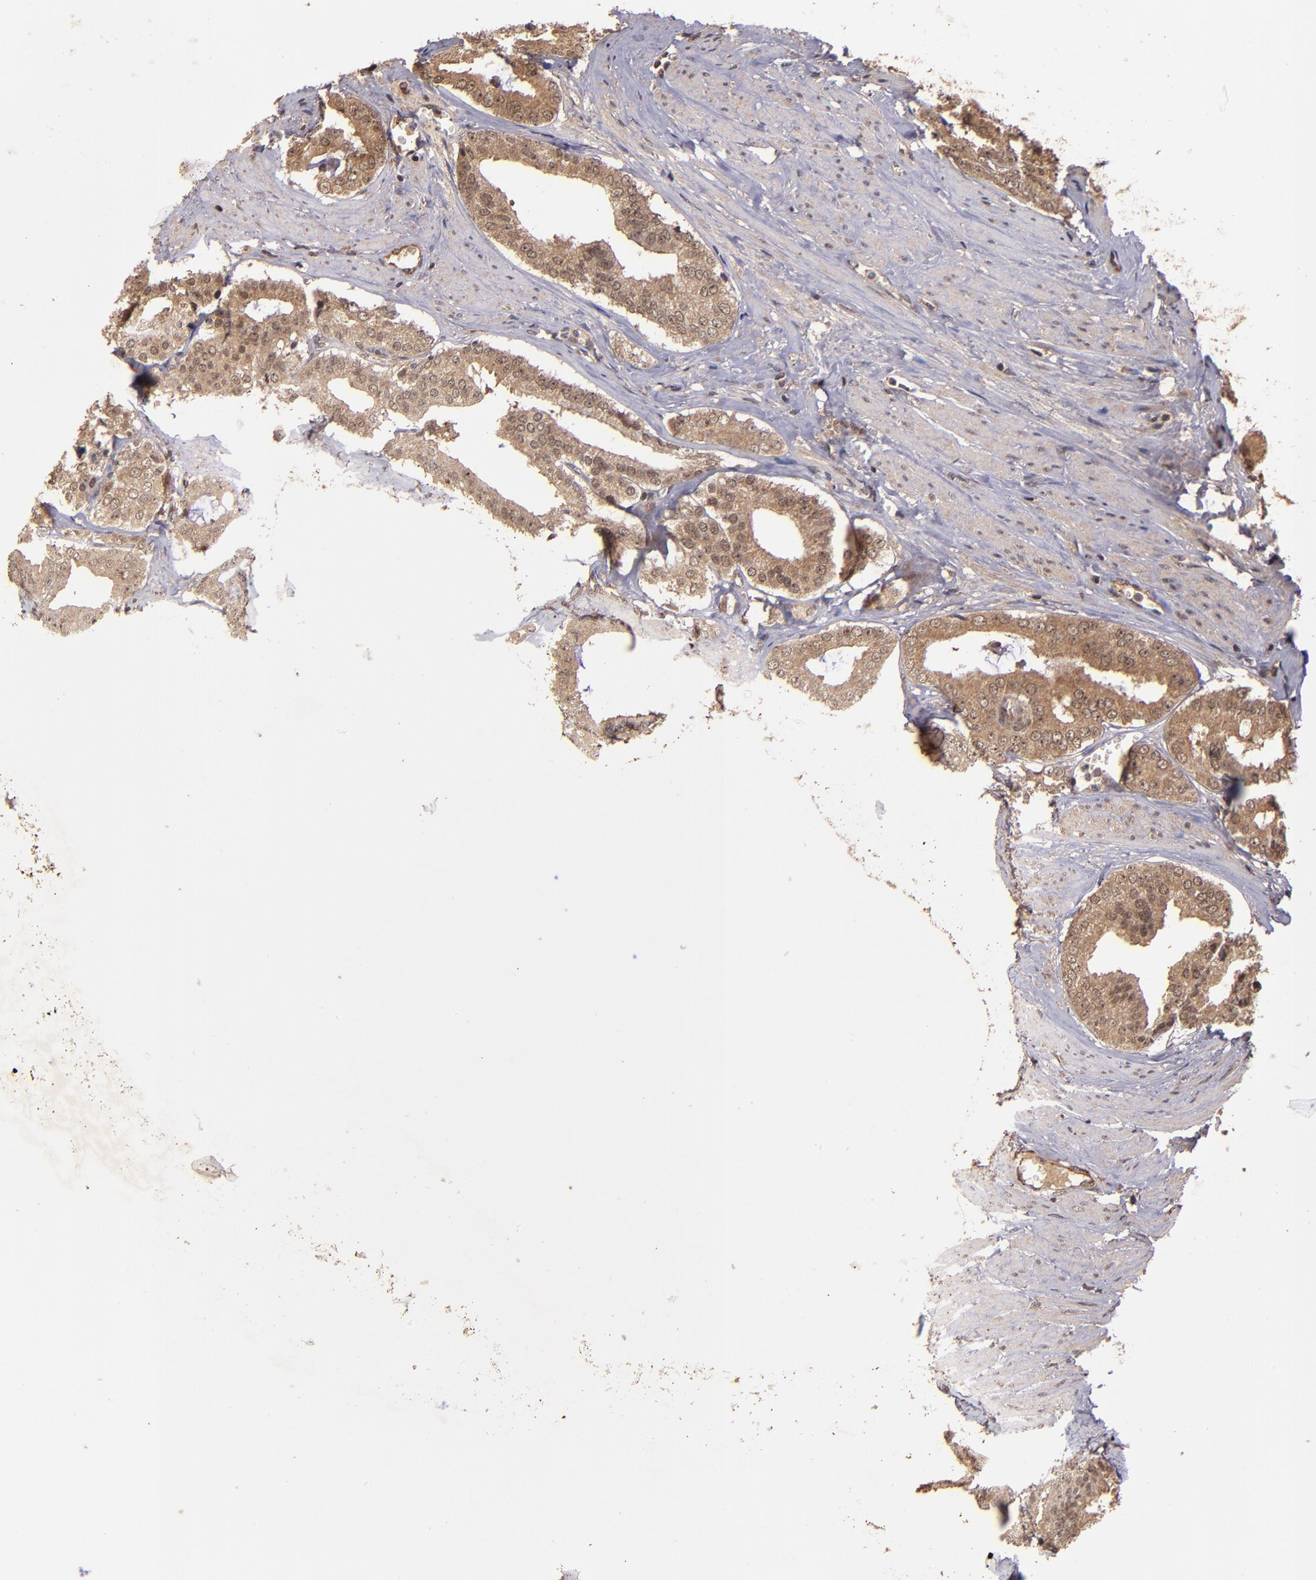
{"staining": {"intensity": "moderate", "quantity": ">75%", "location": "cytoplasmic/membranous"}, "tissue": "prostate cancer", "cell_type": "Tumor cells", "image_type": "cancer", "snomed": [{"axis": "morphology", "description": "Adenocarcinoma, Medium grade"}, {"axis": "topography", "description": "Prostate"}], "caption": "A brown stain shows moderate cytoplasmic/membranous positivity of a protein in medium-grade adenocarcinoma (prostate) tumor cells.", "gene": "RIOK3", "patient": {"sex": "male", "age": 79}}